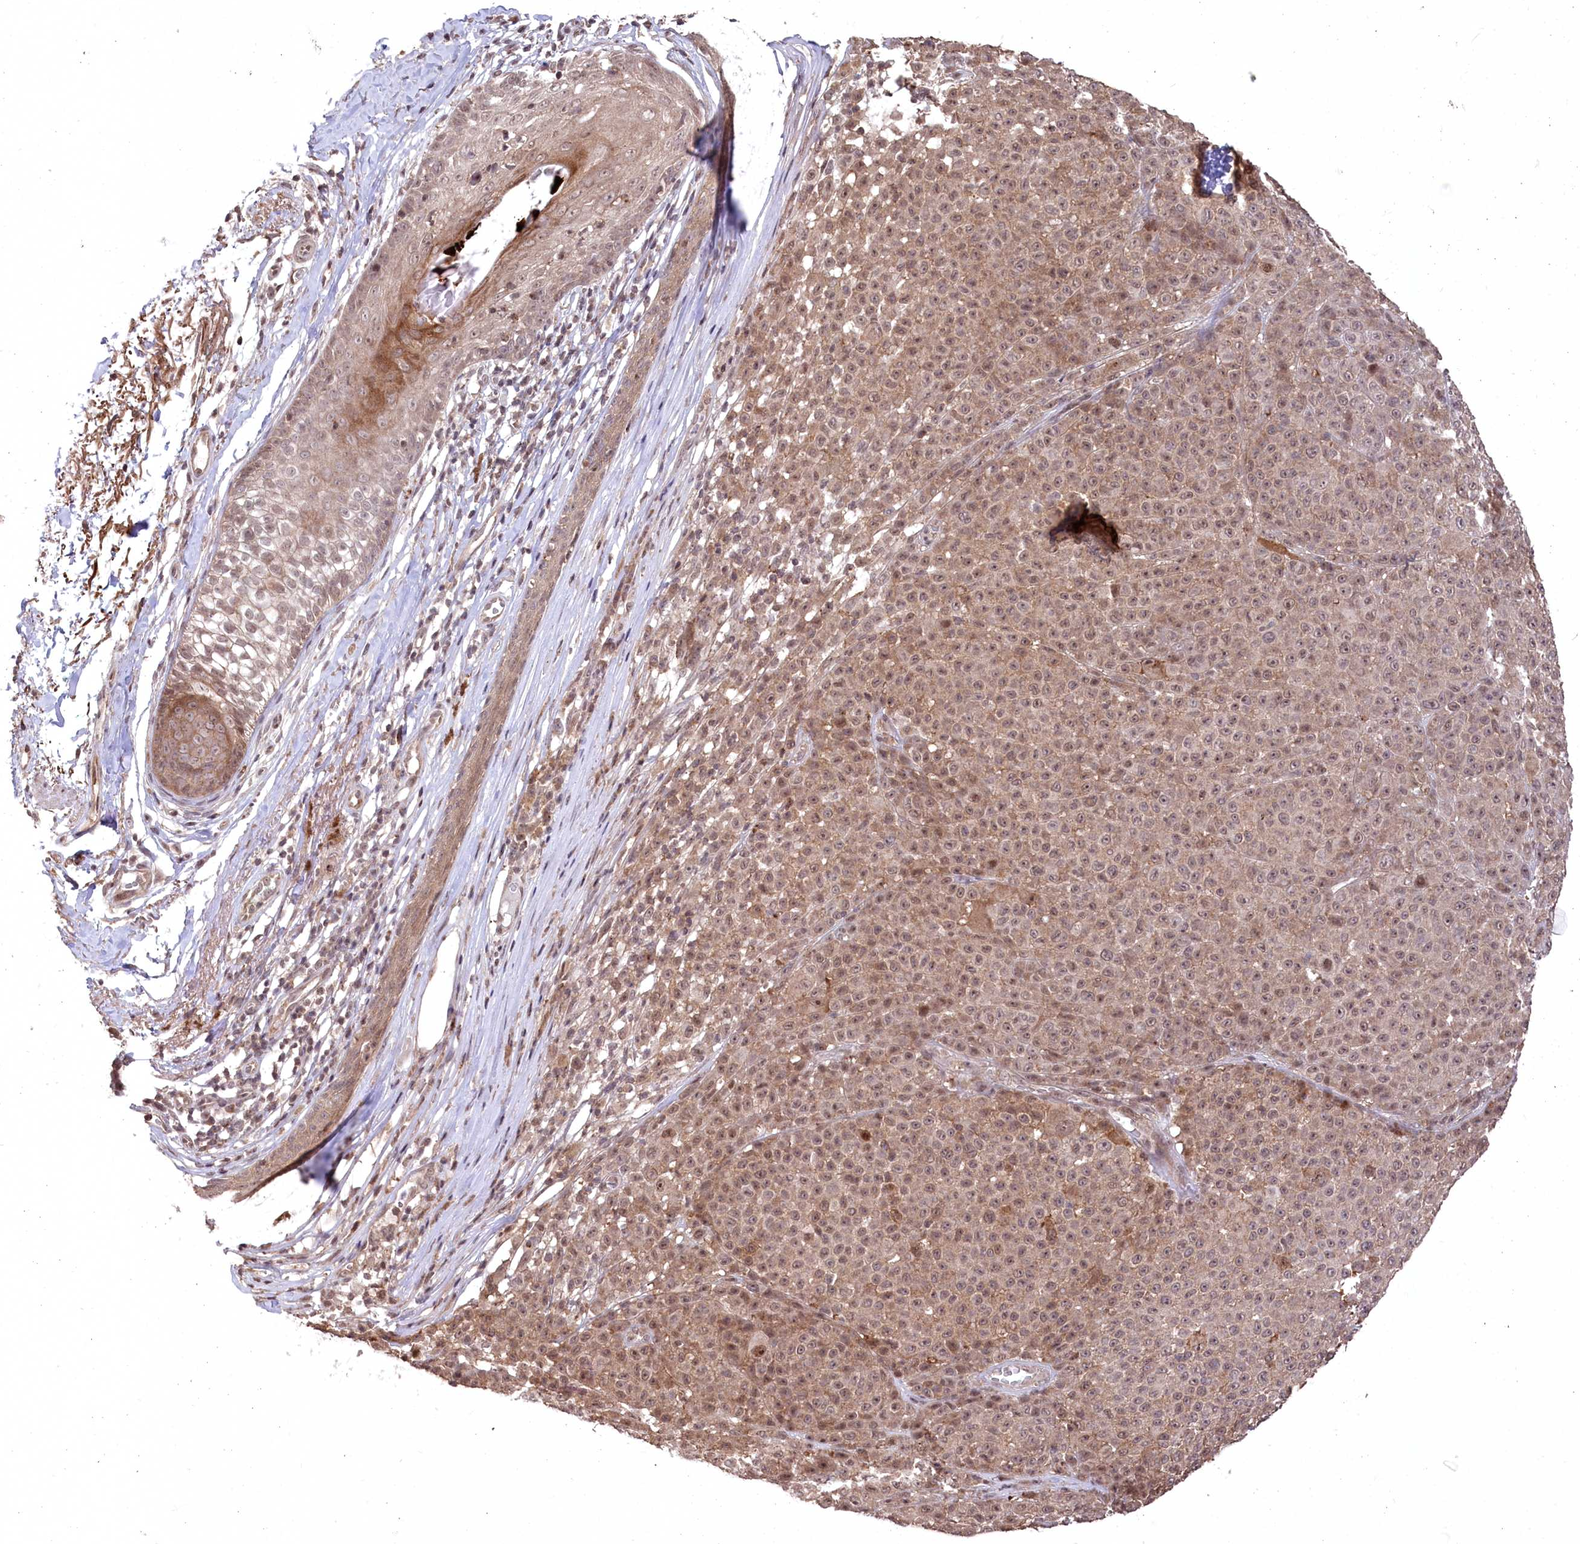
{"staining": {"intensity": "moderate", "quantity": ">75%", "location": "cytoplasmic/membranous,nuclear"}, "tissue": "melanoma", "cell_type": "Tumor cells", "image_type": "cancer", "snomed": [{"axis": "morphology", "description": "Malignant melanoma, NOS"}, {"axis": "topography", "description": "Skin"}], "caption": "Immunohistochemistry (IHC) histopathology image of neoplastic tissue: malignant melanoma stained using IHC displays medium levels of moderate protein expression localized specifically in the cytoplasmic/membranous and nuclear of tumor cells, appearing as a cytoplasmic/membranous and nuclear brown color.", "gene": "CCSER2", "patient": {"sex": "female", "age": 94}}